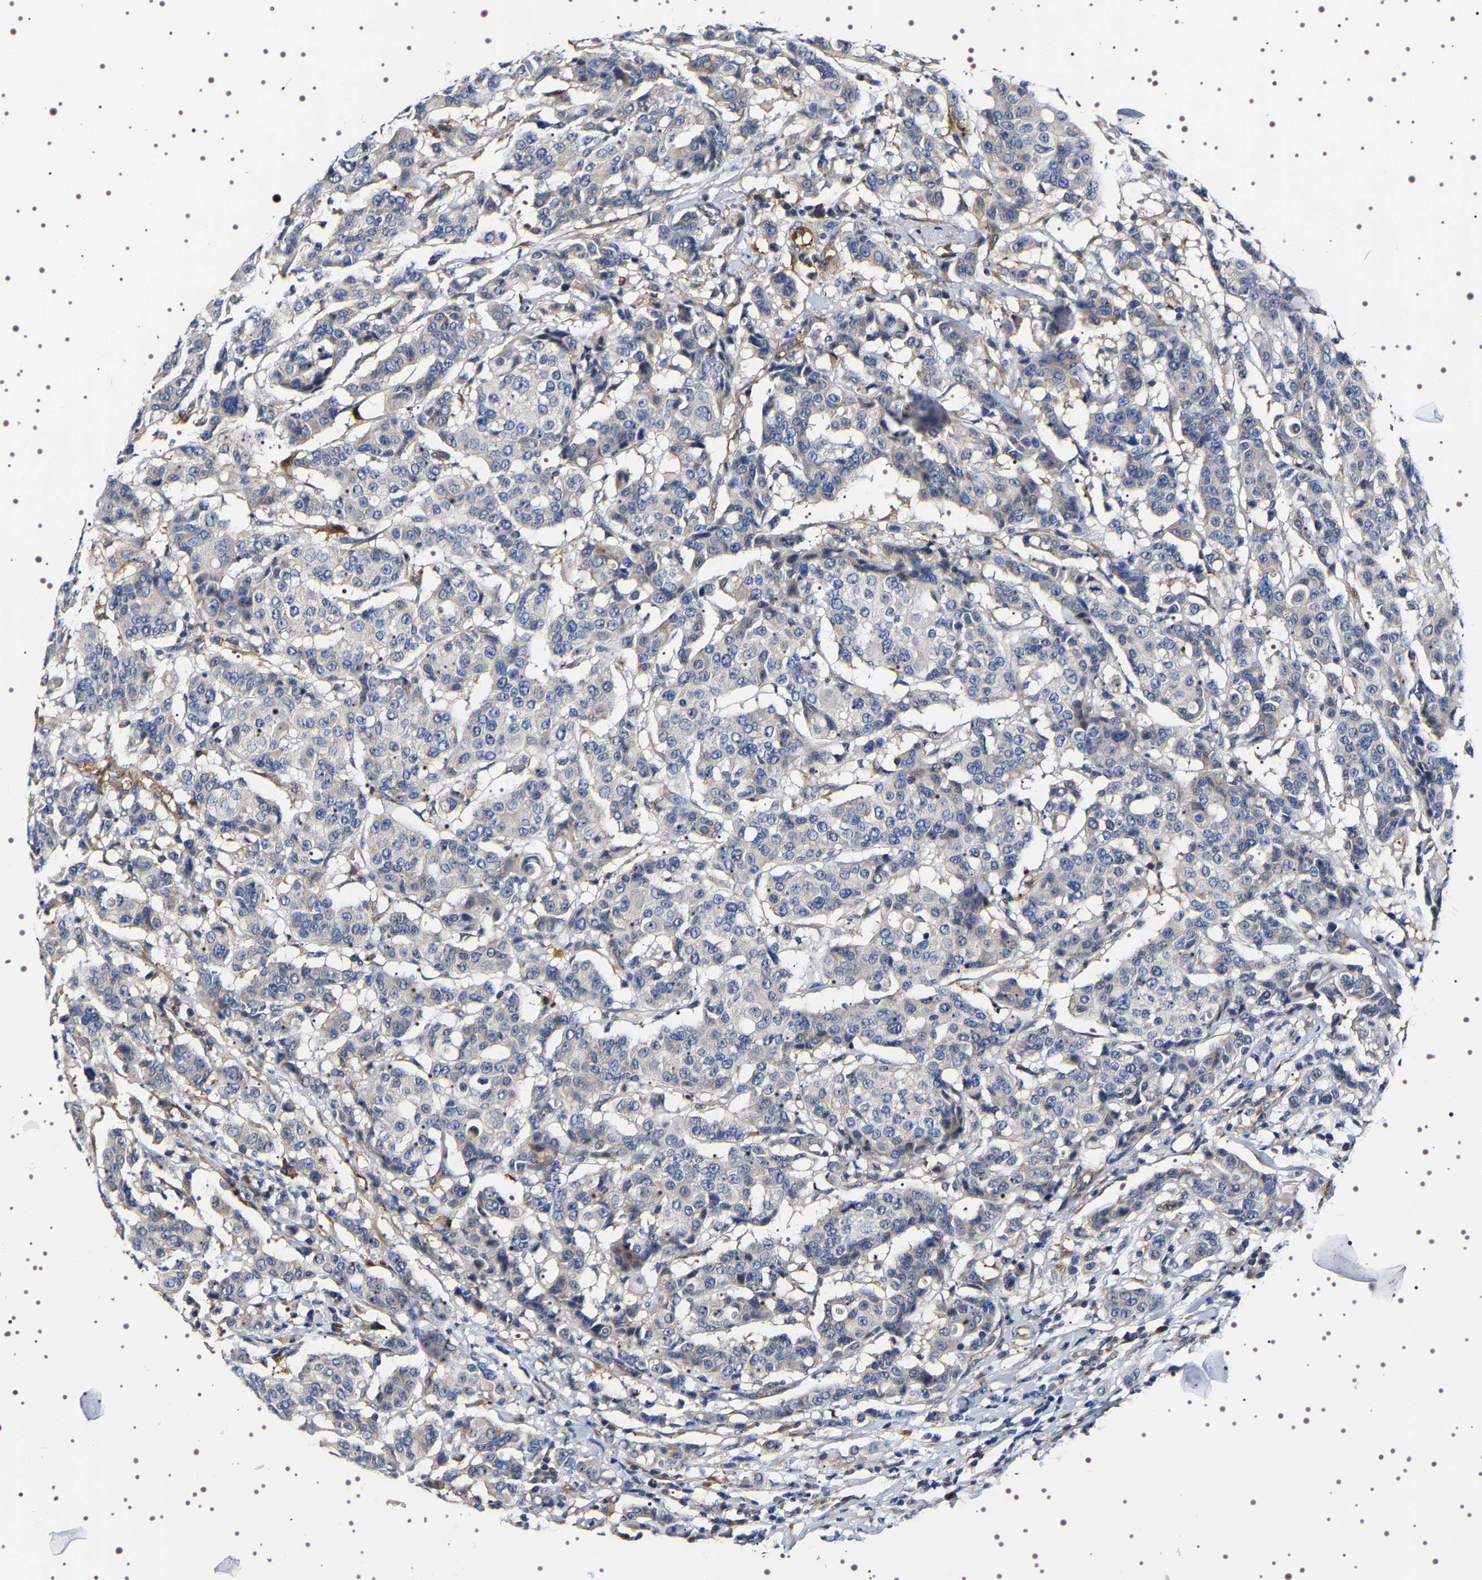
{"staining": {"intensity": "negative", "quantity": "none", "location": "none"}, "tissue": "breast cancer", "cell_type": "Tumor cells", "image_type": "cancer", "snomed": [{"axis": "morphology", "description": "Duct carcinoma"}, {"axis": "topography", "description": "Breast"}], "caption": "Immunohistochemical staining of breast cancer displays no significant staining in tumor cells.", "gene": "ALPL", "patient": {"sex": "female", "age": 27}}